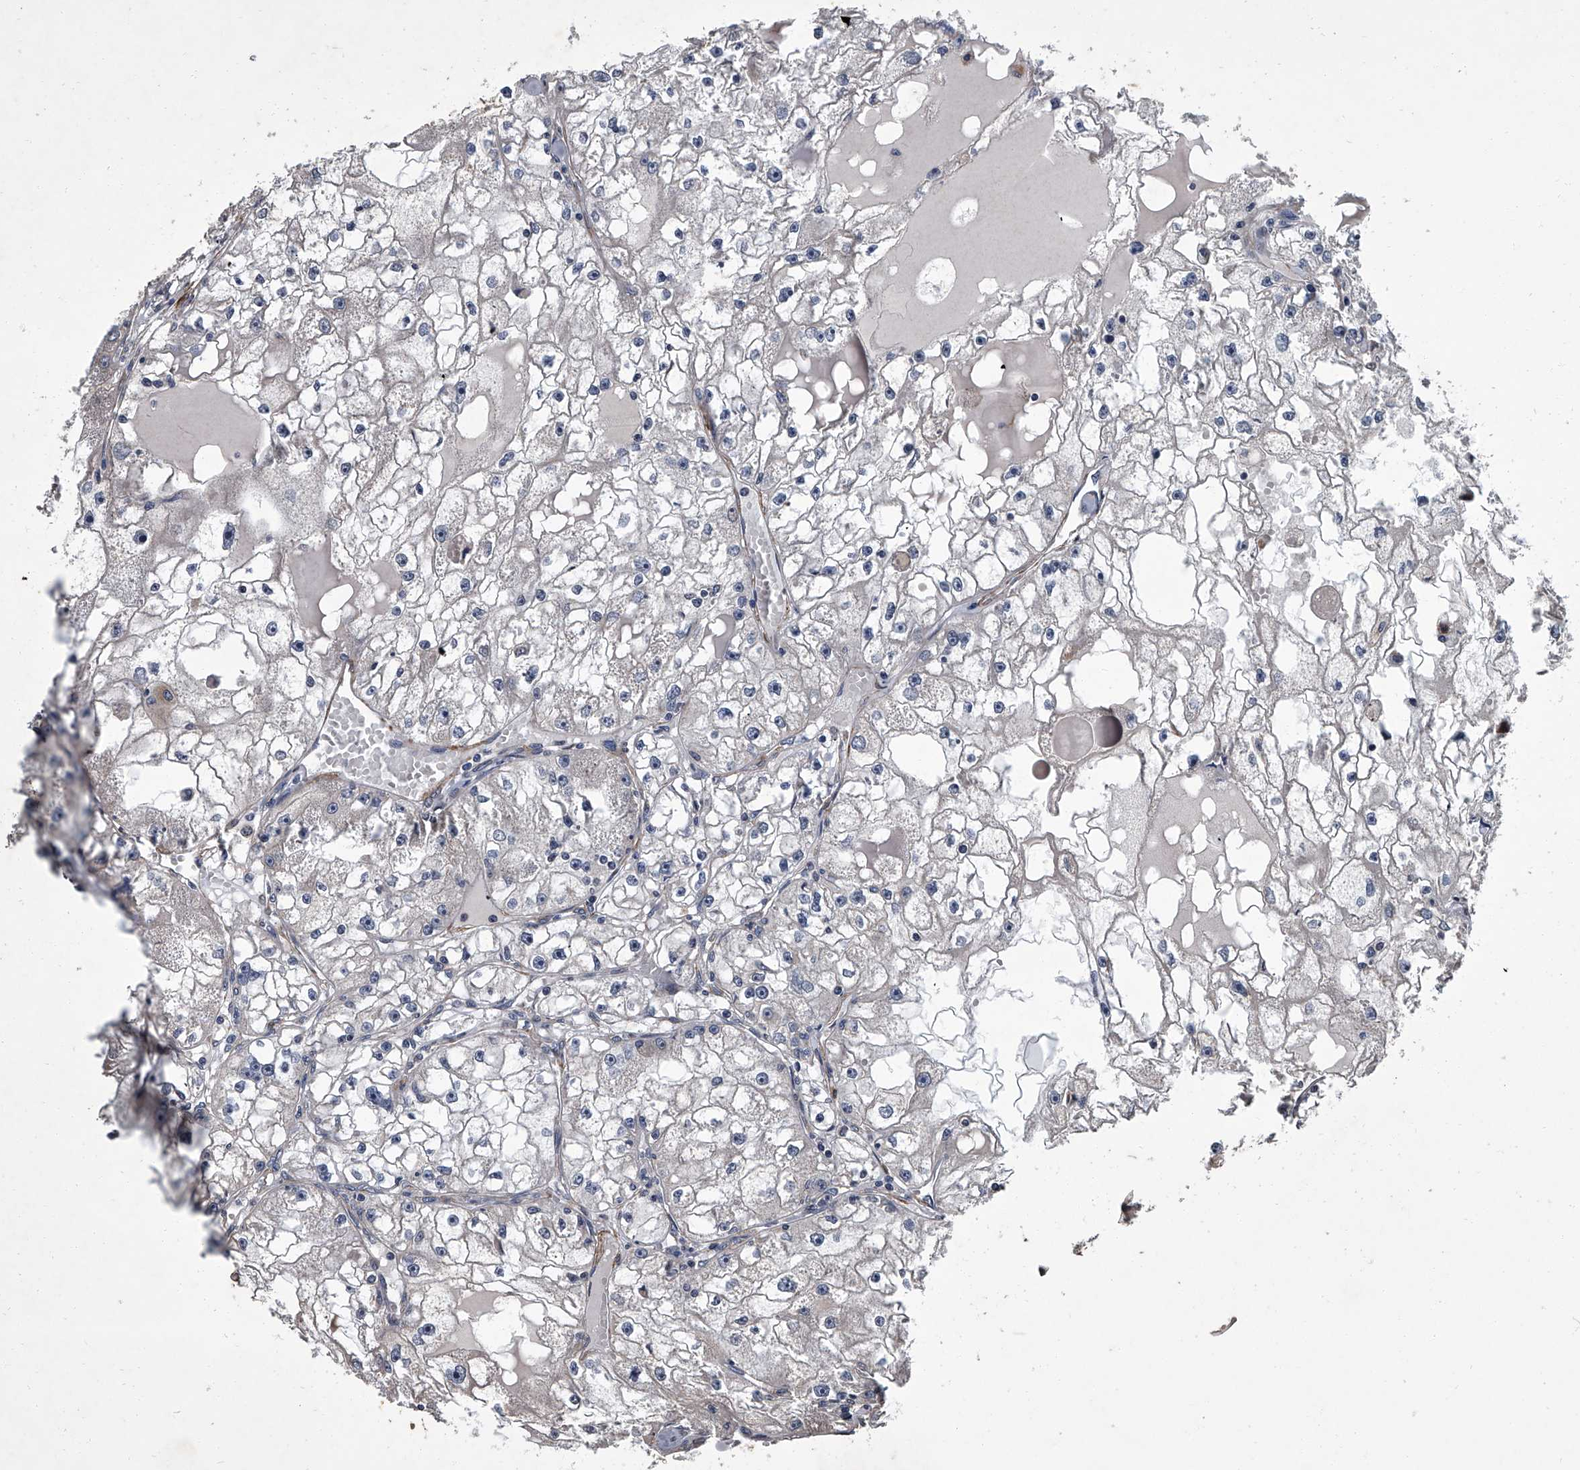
{"staining": {"intensity": "negative", "quantity": "none", "location": "none"}, "tissue": "renal cancer", "cell_type": "Tumor cells", "image_type": "cancer", "snomed": [{"axis": "morphology", "description": "Adenocarcinoma, NOS"}, {"axis": "topography", "description": "Kidney"}], "caption": "Renal cancer was stained to show a protein in brown. There is no significant staining in tumor cells.", "gene": "SIRT4", "patient": {"sex": "male", "age": 56}}